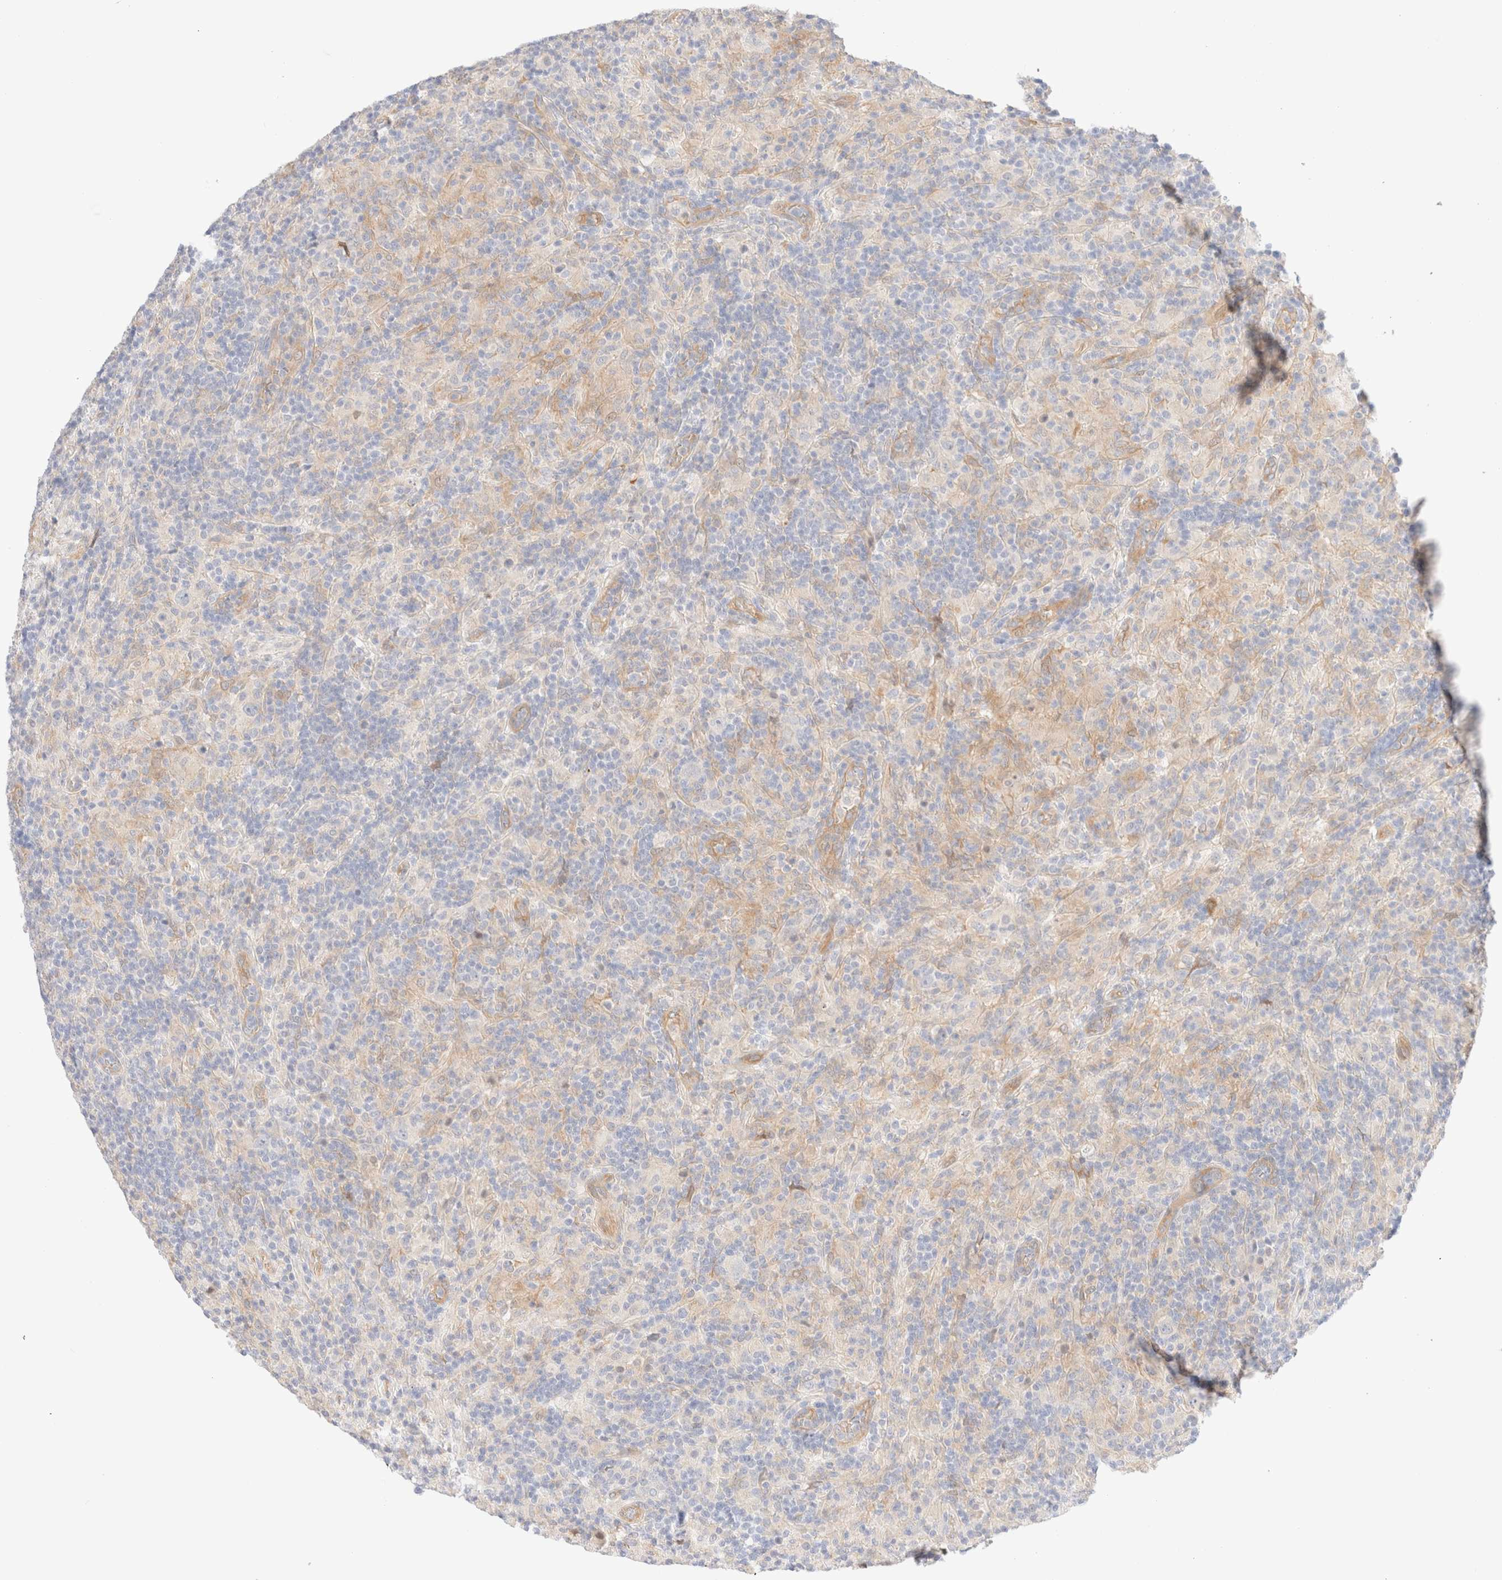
{"staining": {"intensity": "negative", "quantity": "none", "location": "none"}, "tissue": "lymphoma", "cell_type": "Tumor cells", "image_type": "cancer", "snomed": [{"axis": "morphology", "description": "Hodgkin's disease, NOS"}, {"axis": "topography", "description": "Lymph node"}], "caption": "Immunohistochemistry (IHC) of human lymphoma demonstrates no staining in tumor cells.", "gene": "NIBAN2", "patient": {"sex": "male", "age": 70}}